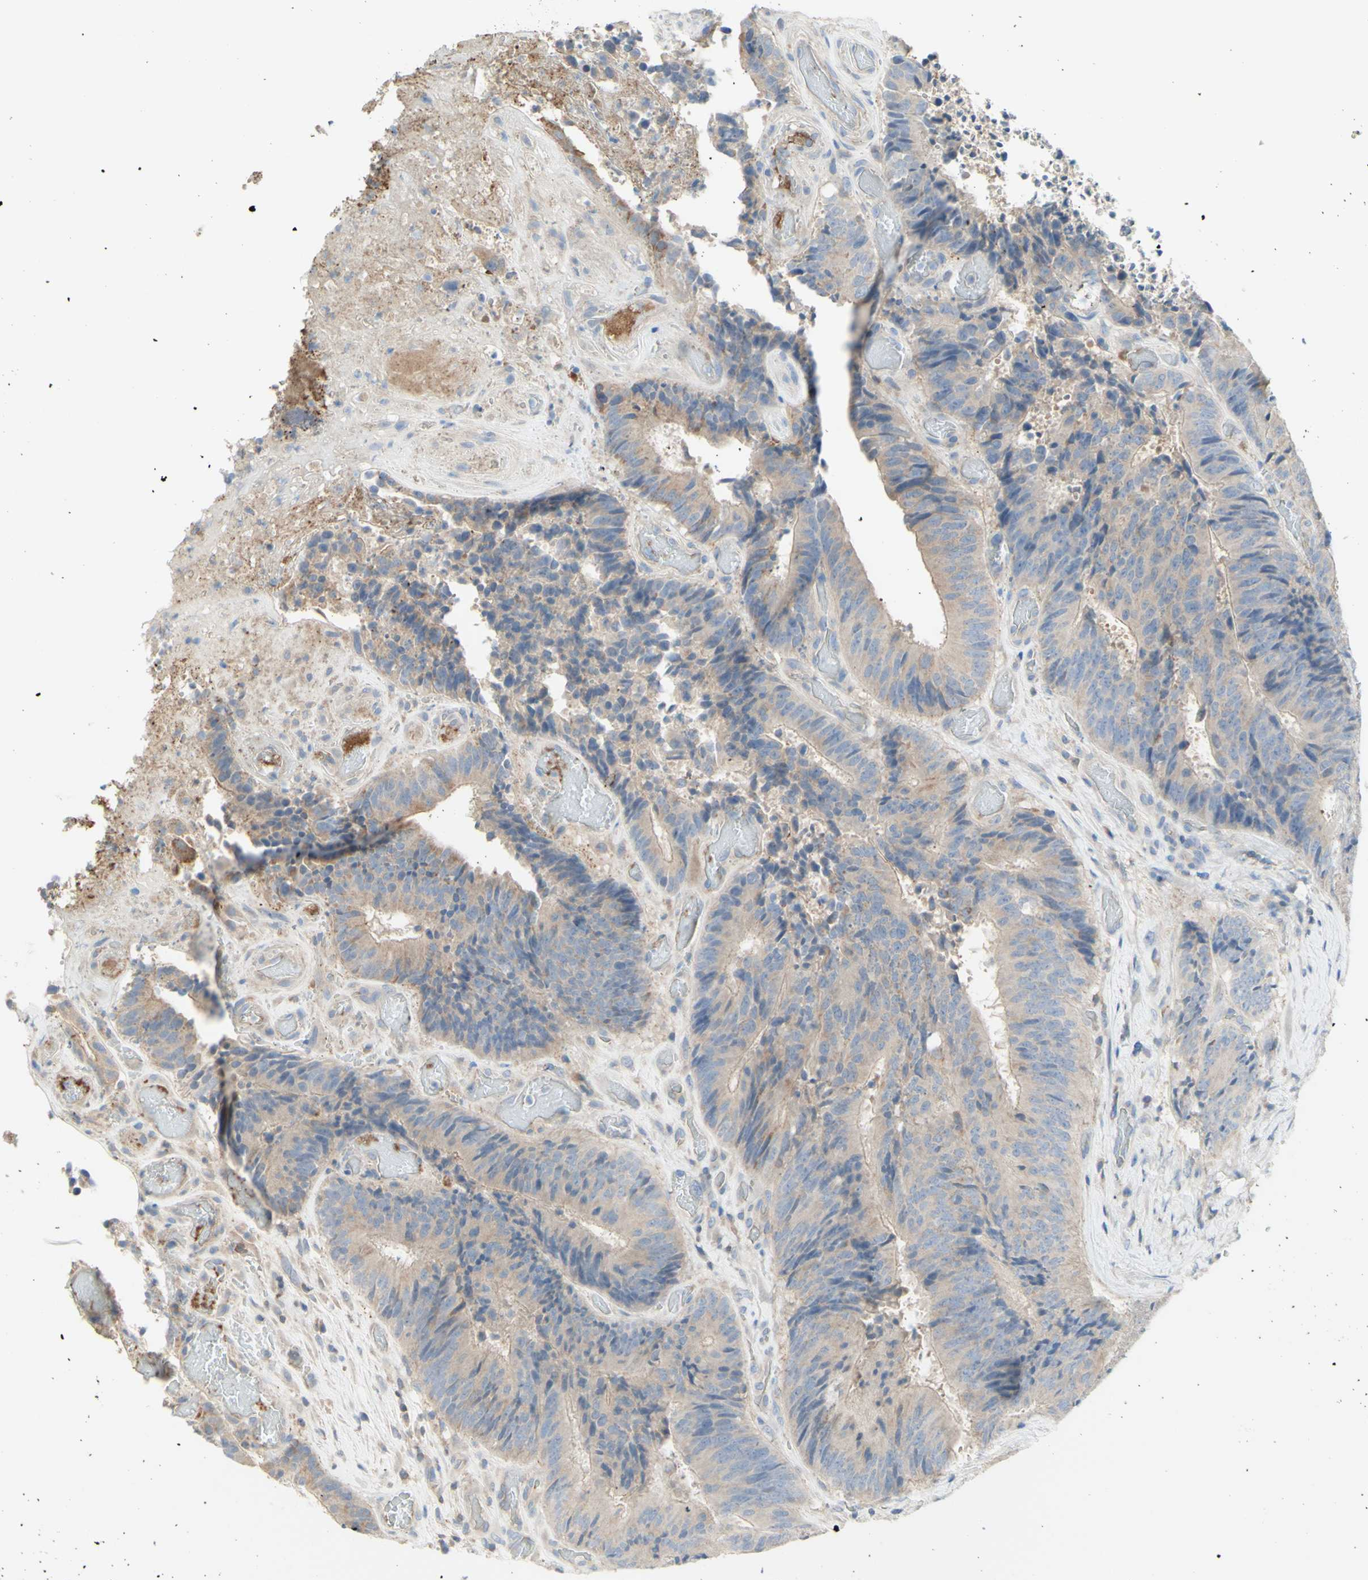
{"staining": {"intensity": "weak", "quantity": "25%-75%", "location": "cytoplasmic/membranous"}, "tissue": "colorectal cancer", "cell_type": "Tumor cells", "image_type": "cancer", "snomed": [{"axis": "morphology", "description": "Adenocarcinoma, NOS"}, {"axis": "topography", "description": "Rectum"}], "caption": "Colorectal adenocarcinoma stained with a protein marker shows weak staining in tumor cells.", "gene": "MTM1", "patient": {"sex": "male", "age": 72}}